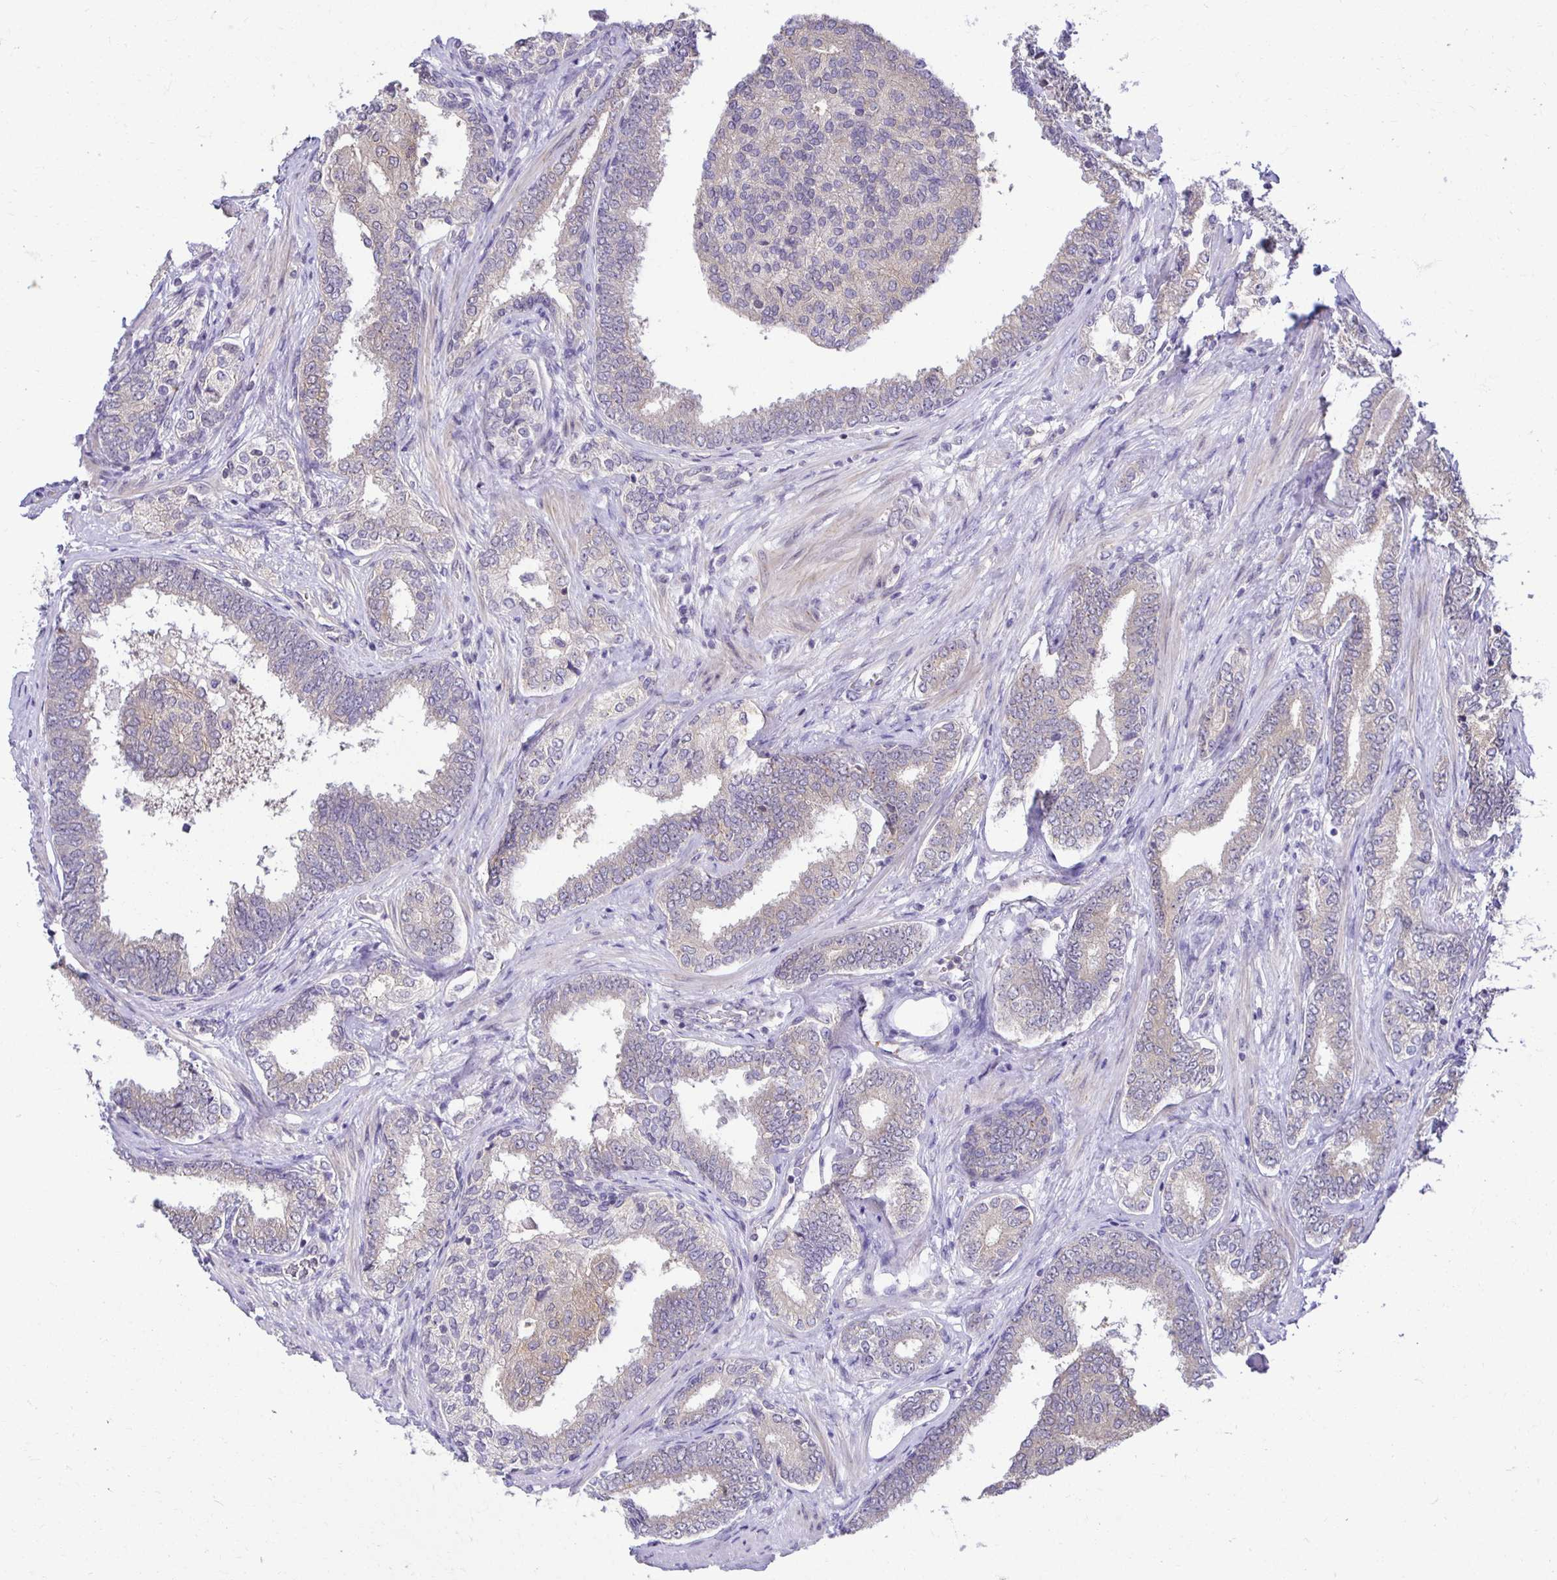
{"staining": {"intensity": "weak", "quantity": "25%-75%", "location": "cytoplasmic/membranous"}, "tissue": "prostate cancer", "cell_type": "Tumor cells", "image_type": "cancer", "snomed": [{"axis": "morphology", "description": "Adenocarcinoma, High grade"}, {"axis": "topography", "description": "Prostate"}], "caption": "Human high-grade adenocarcinoma (prostate) stained for a protein (brown) reveals weak cytoplasmic/membranous positive expression in approximately 25%-75% of tumor cells.", "gene": "MIEN1", "patient": {"sex": "male", "age": 72}}